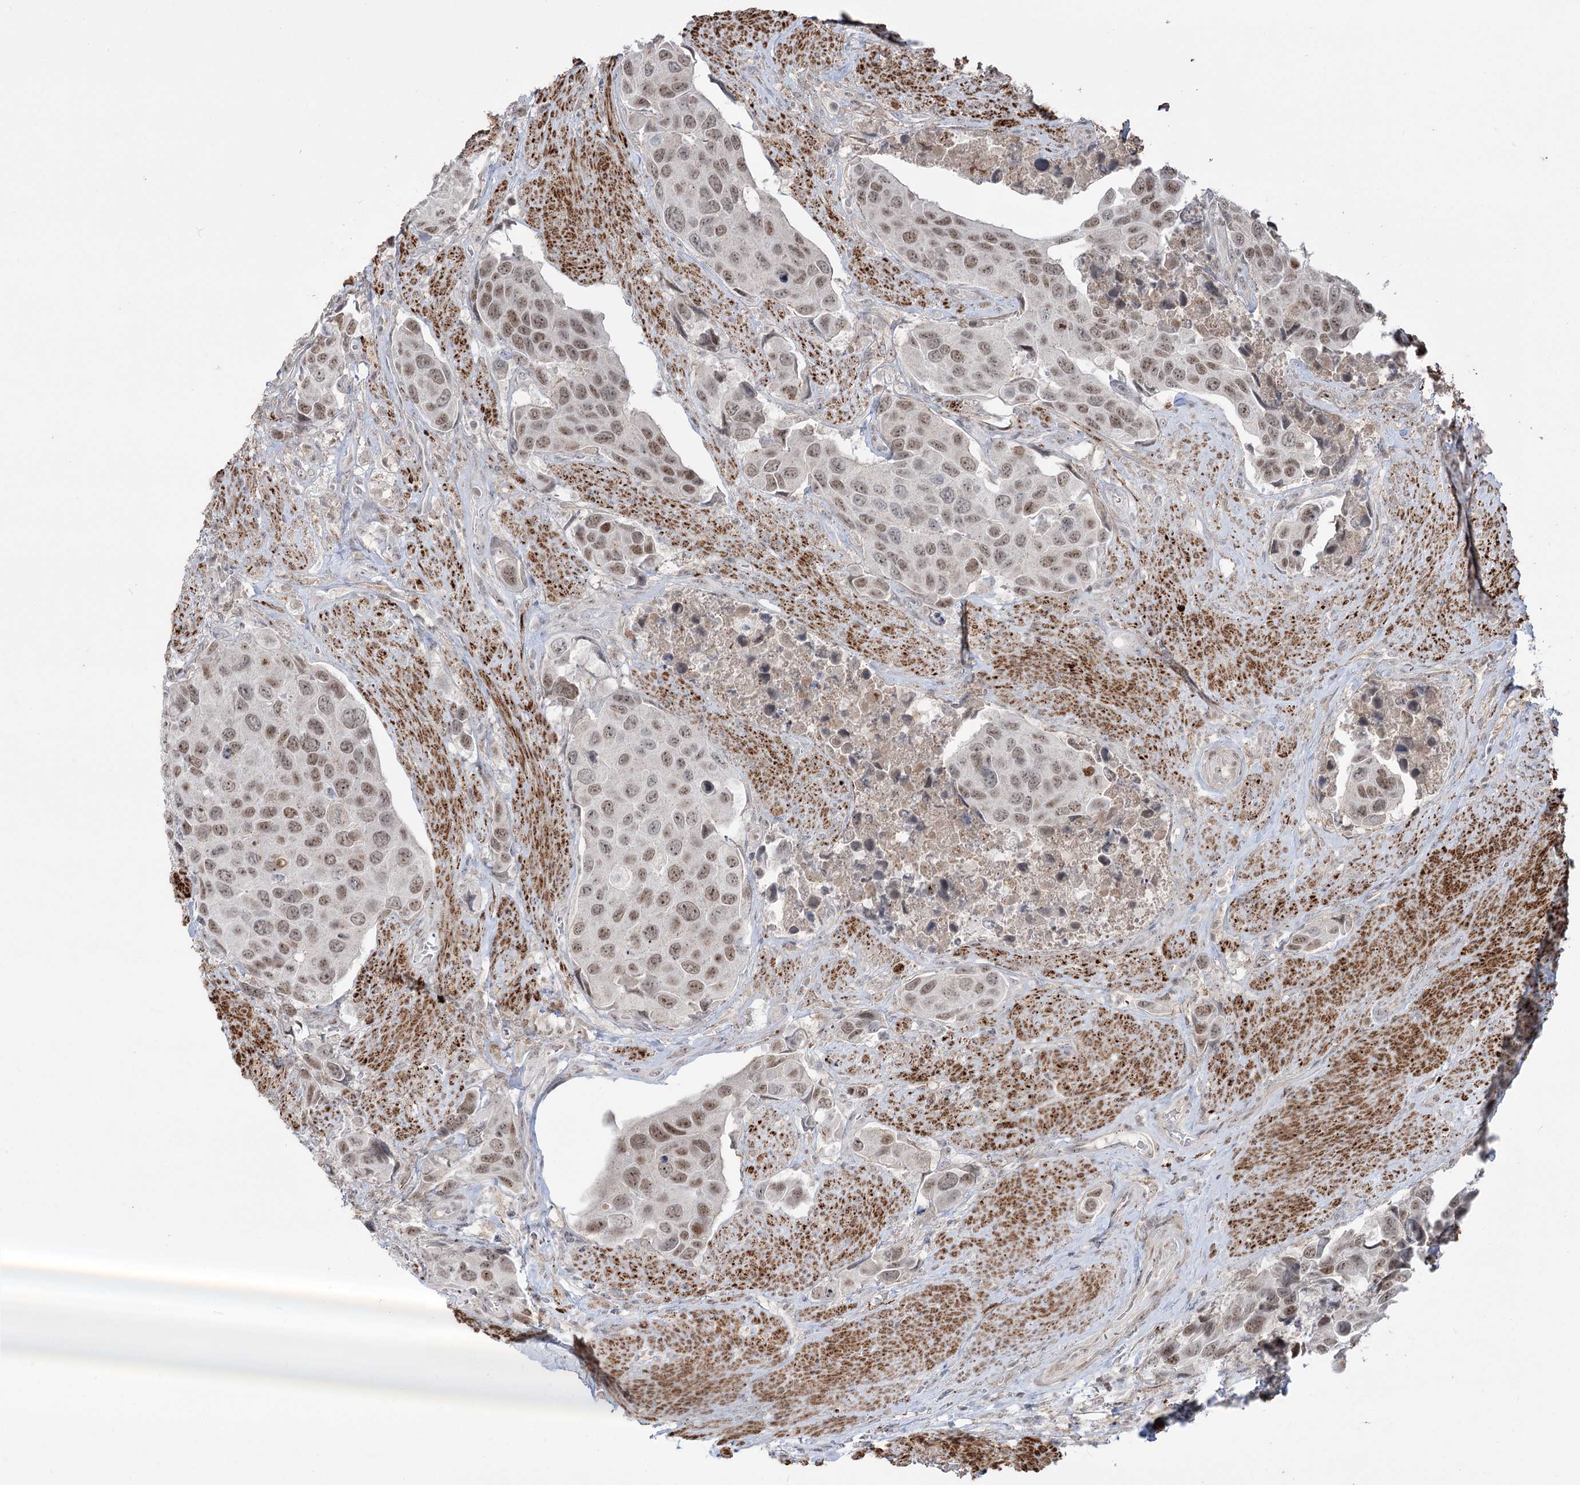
{"staining": {"intensity": "weak", "quantity": "<25%", "location": "nuclear"}, "tissue": "urothelial cancer", "cell_type": "Tumor cells", "image_type": "cancer", "snomed": [{"axis": "morphology", "description": "Urothelial carcinoma, High grade"}, {"axis": "topography", "description": "Urinary bladder"}], "caption": "Tumor cells are negative for brown protein staining in urothelial carcinoma (high-grade).", "gene": "ZSCAN23", "patient": {"sex": "male", "age": 74}}